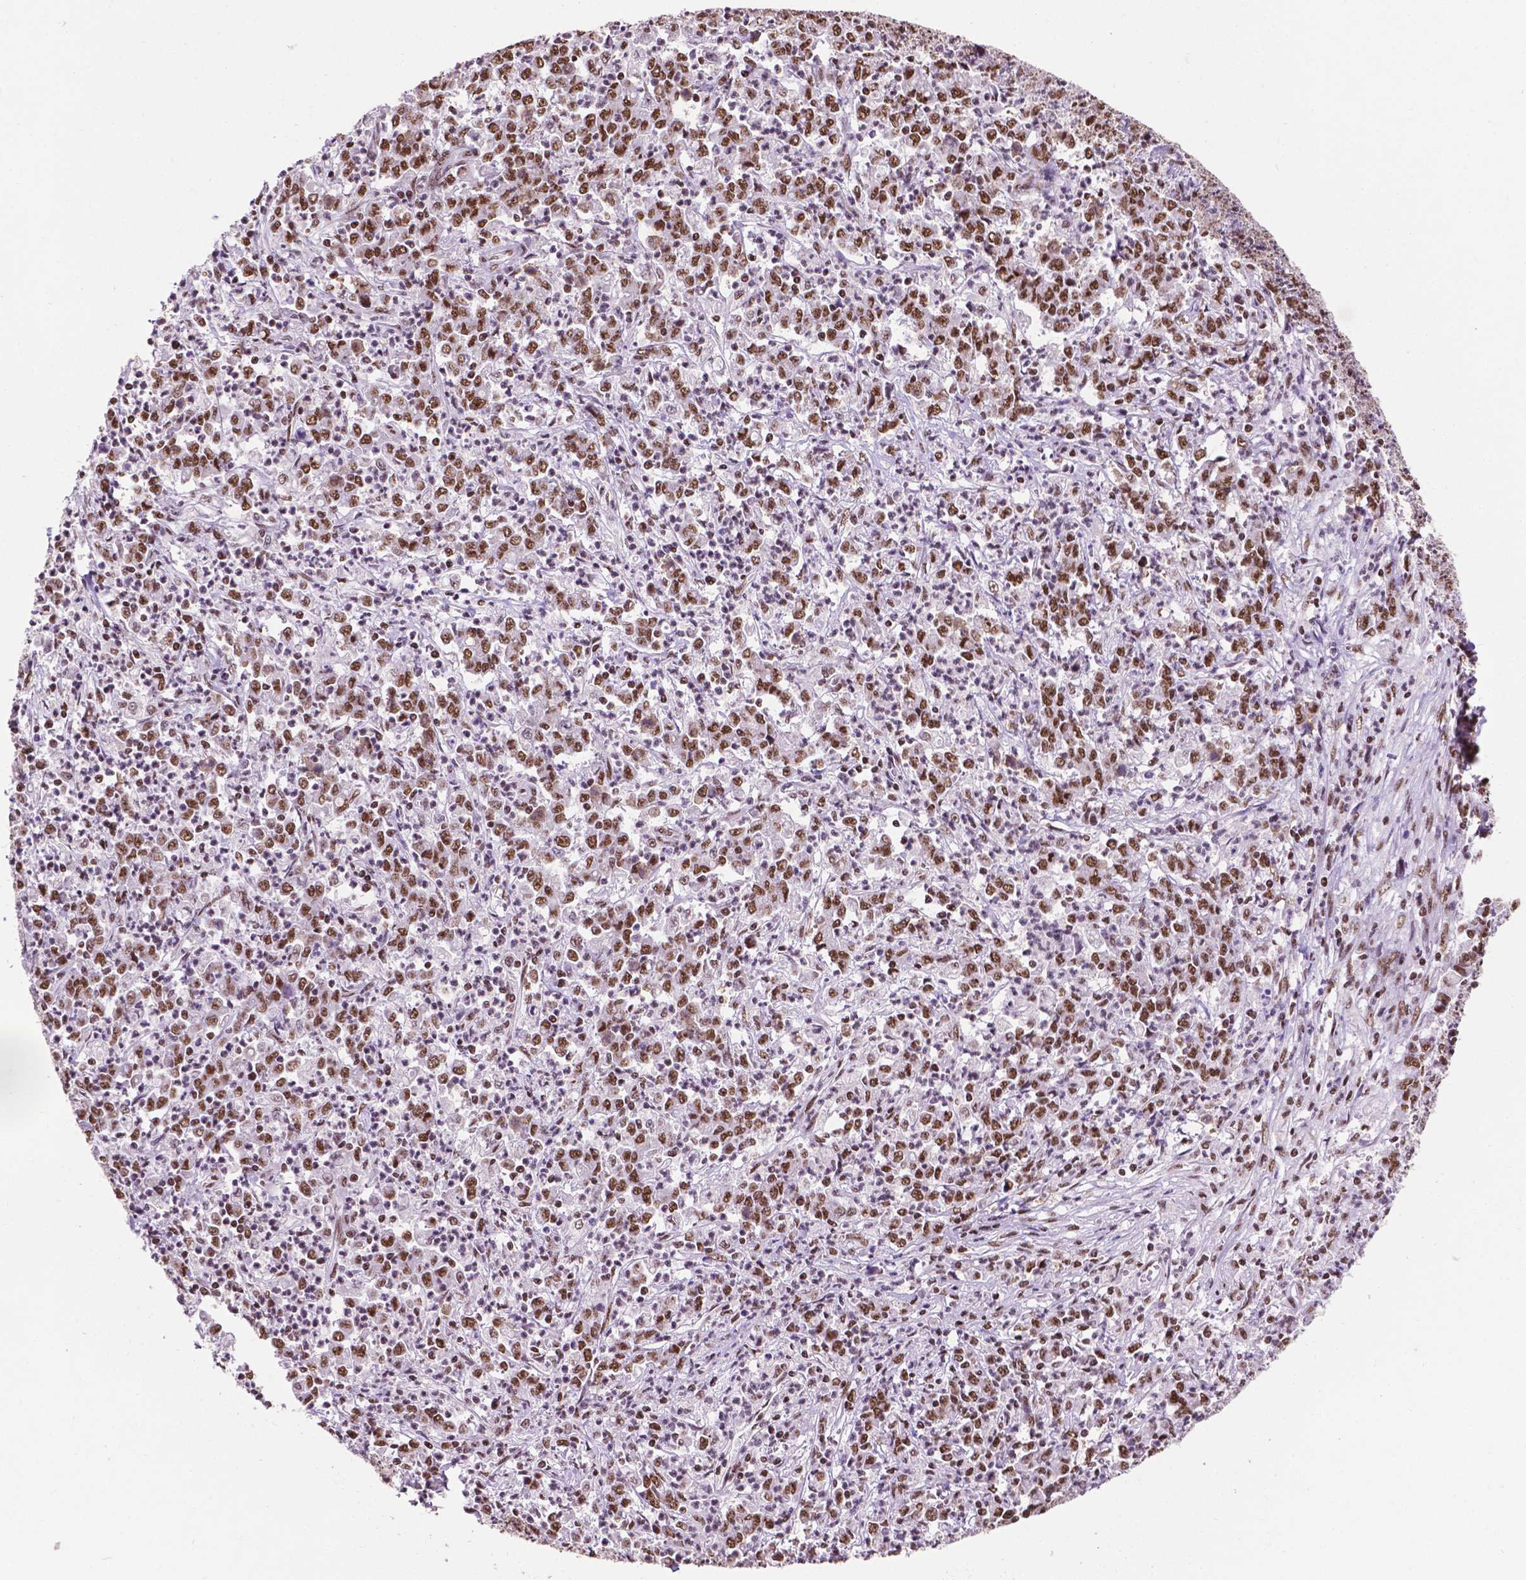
{"staining": {"intensity": "strong", "quantity": ">75%", "location": "nuclear"}, "tissue": "stomach cancer", "cell_type": "Tumor cells", "image_type": "cancer", "snomed": [{"axis": "morphology", "description": "Adenocarcinoma, NOS"}, {"axis": "topography", "description": "Stomach, lower"}], "caption": "IHC staining of adenocarcinoma (stomach), which displays high levels of strong nuclear expression in about >75% of tumor cells indicating strong nuclear protein expression. The staining was performed using DAB (brown) for protein detection and nuclei were counterstained in hematoxylin (blue).", "gene": "CCAR2", "patient": {"sex": "female", "age": 71}}